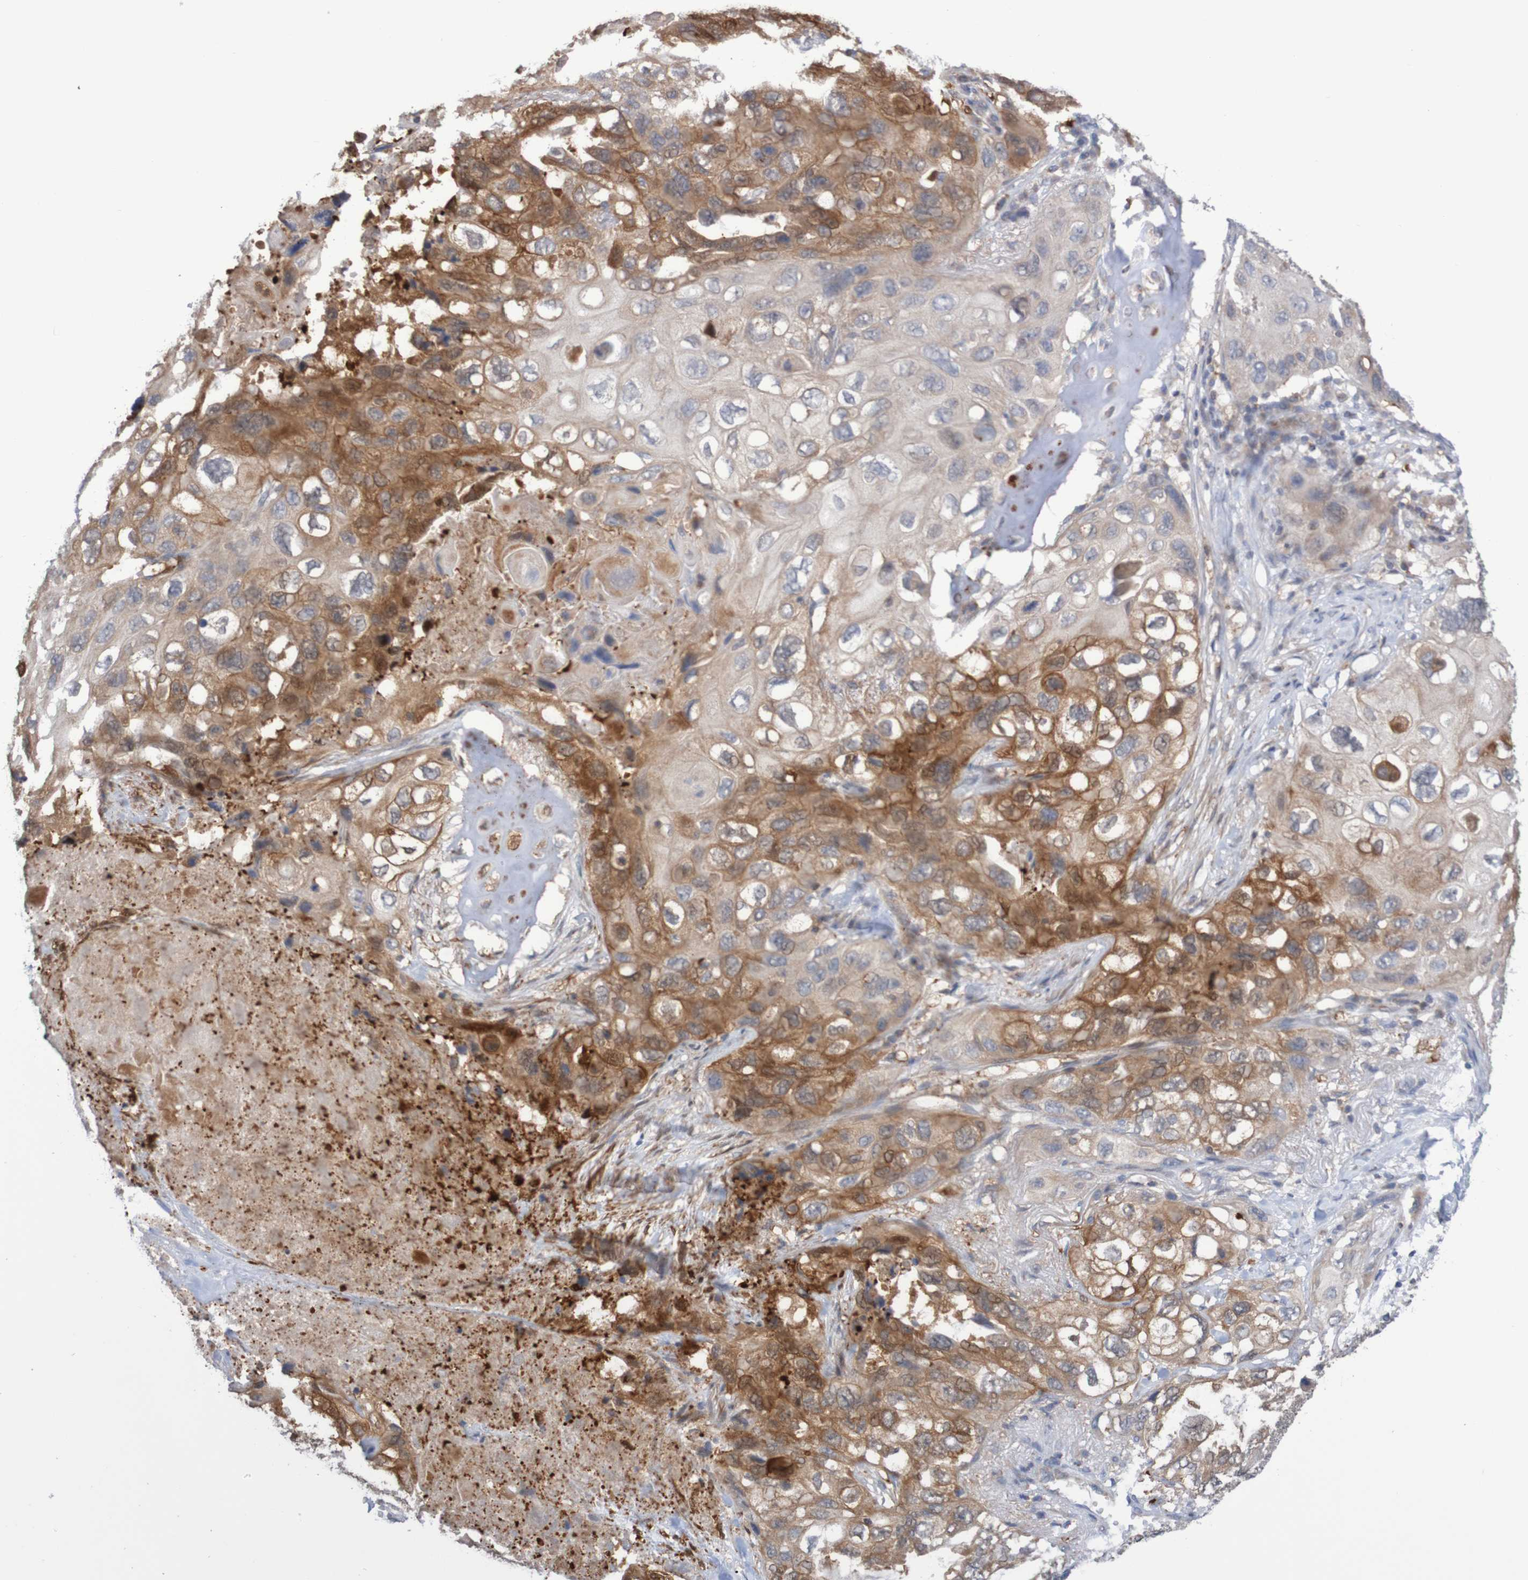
{"staining": {"intensity": "strong", "quantity": "25%-75%", "location": "cytoplasmic/membranous"}, "tissue": "lung cancer", "cell_type": "Tumor cells", "image_type": "cancer", "snomed": [{"axis": "morphology", "description": "Squamous cell carcinoma, NOS"}, {"axis": "topography", "description": "Lung"}], "caption": "Immunohistochemistry image of lung cancer (squamous cell carcinoma) stained for a protein (brown), which shows high levels of strong cytoplasmic/membranous staining in approximately 25%-75% of tumor cells.", "gene": "C3orf18", "patient": {"sex": "female", "age": 73}}